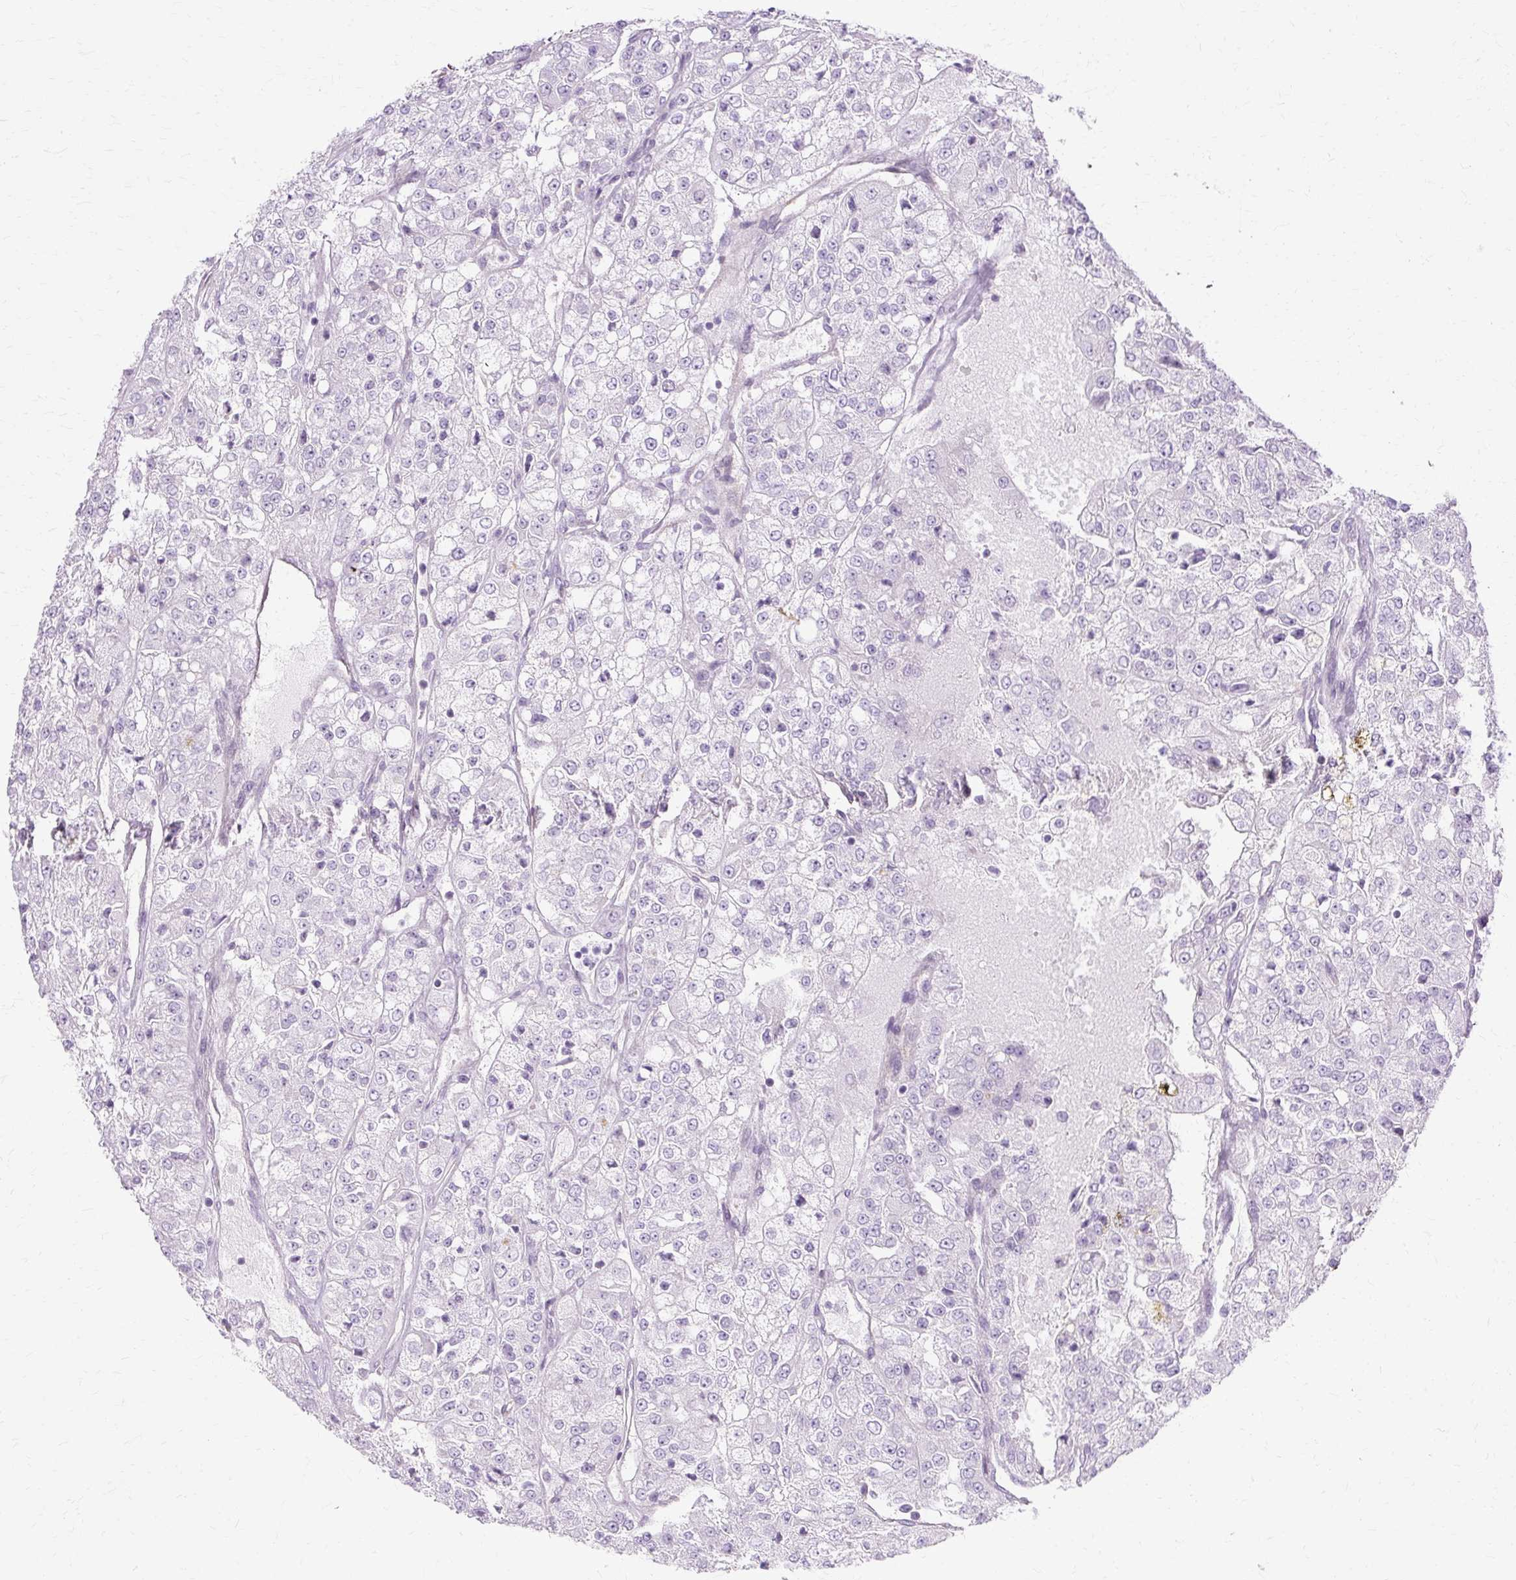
{"staining": {"intensity": "negative", "quantity": "none", "location": "none"}, "tissue": "renal cancer", "cell_type": "Tumor cells", "image_type": "cancer", "snomed": [{"axis": "morphology", "description": "Adenocarcinoma, NOS"}, {"axis": "topography", "description": "Kidney"}], "caption": "Immunohistochemical staining of human renal cancer reveals no significant expression in tumor cells.", "gene": "CNN3", "patient": {"sex": "female", "age": 63}}